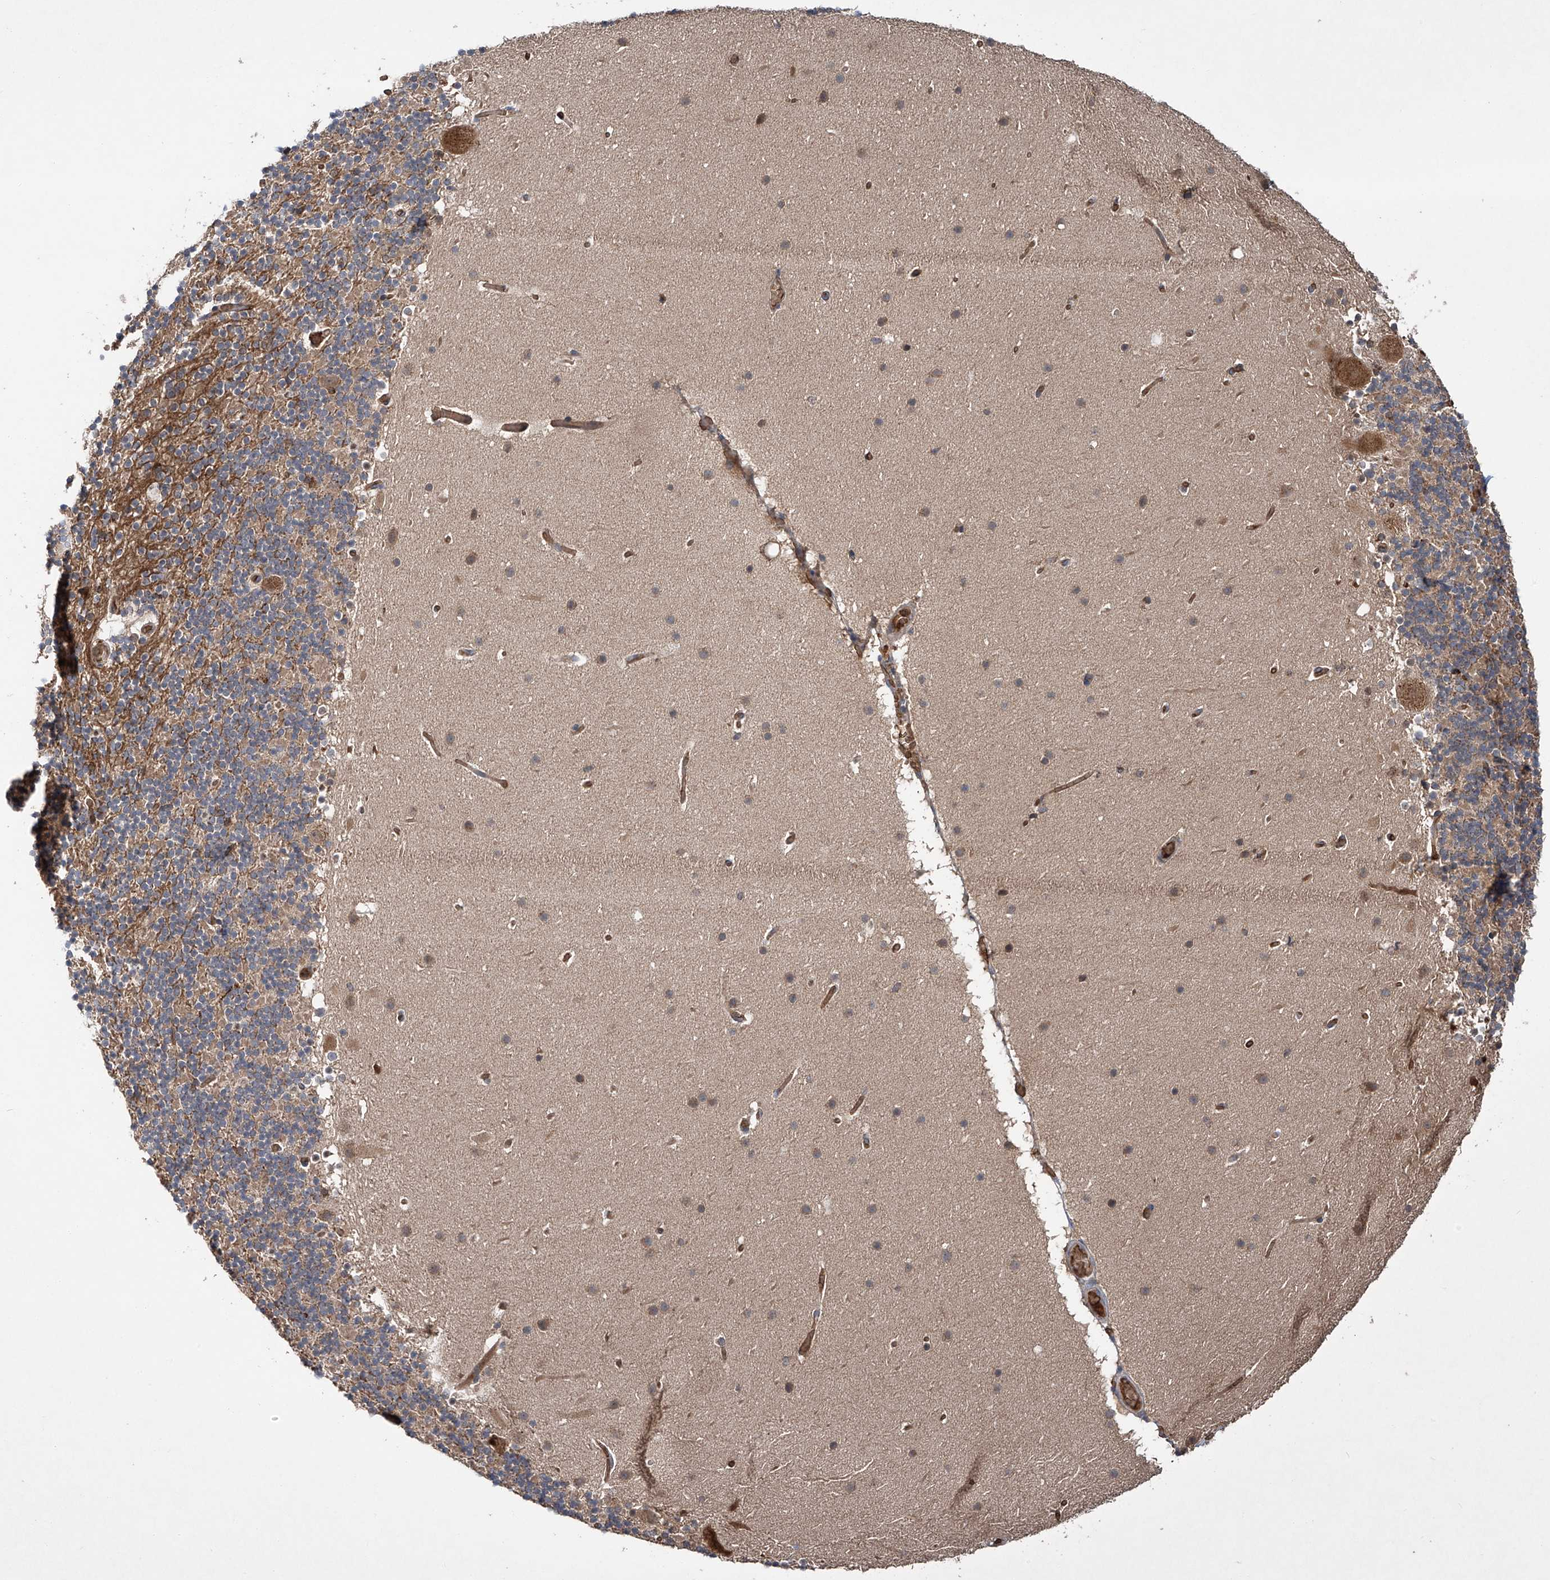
{"staining": {"intensity": "strong", "quantity": "25%-75%", "location": "cytoplasmic/membranous"}, "tissue": "cerebellum", "cell_type": "Cells in granular layer", "image_type": "normal", "snomed": [{"axis": "morphology", "description": "Normal tissue, NOS"}, {"axis": "topography", "description": "Cerebellum"}], "caption": "Immunohistochemical staining of unremarkable cerebellum exhibits 25%-75% levels of strong cytoplasmic/membranous protein positivity in approximately 25%-75% of cells in granular layer.", "gene": "ZDHHC9", "patient": {"sex": "male", "age": 57}}